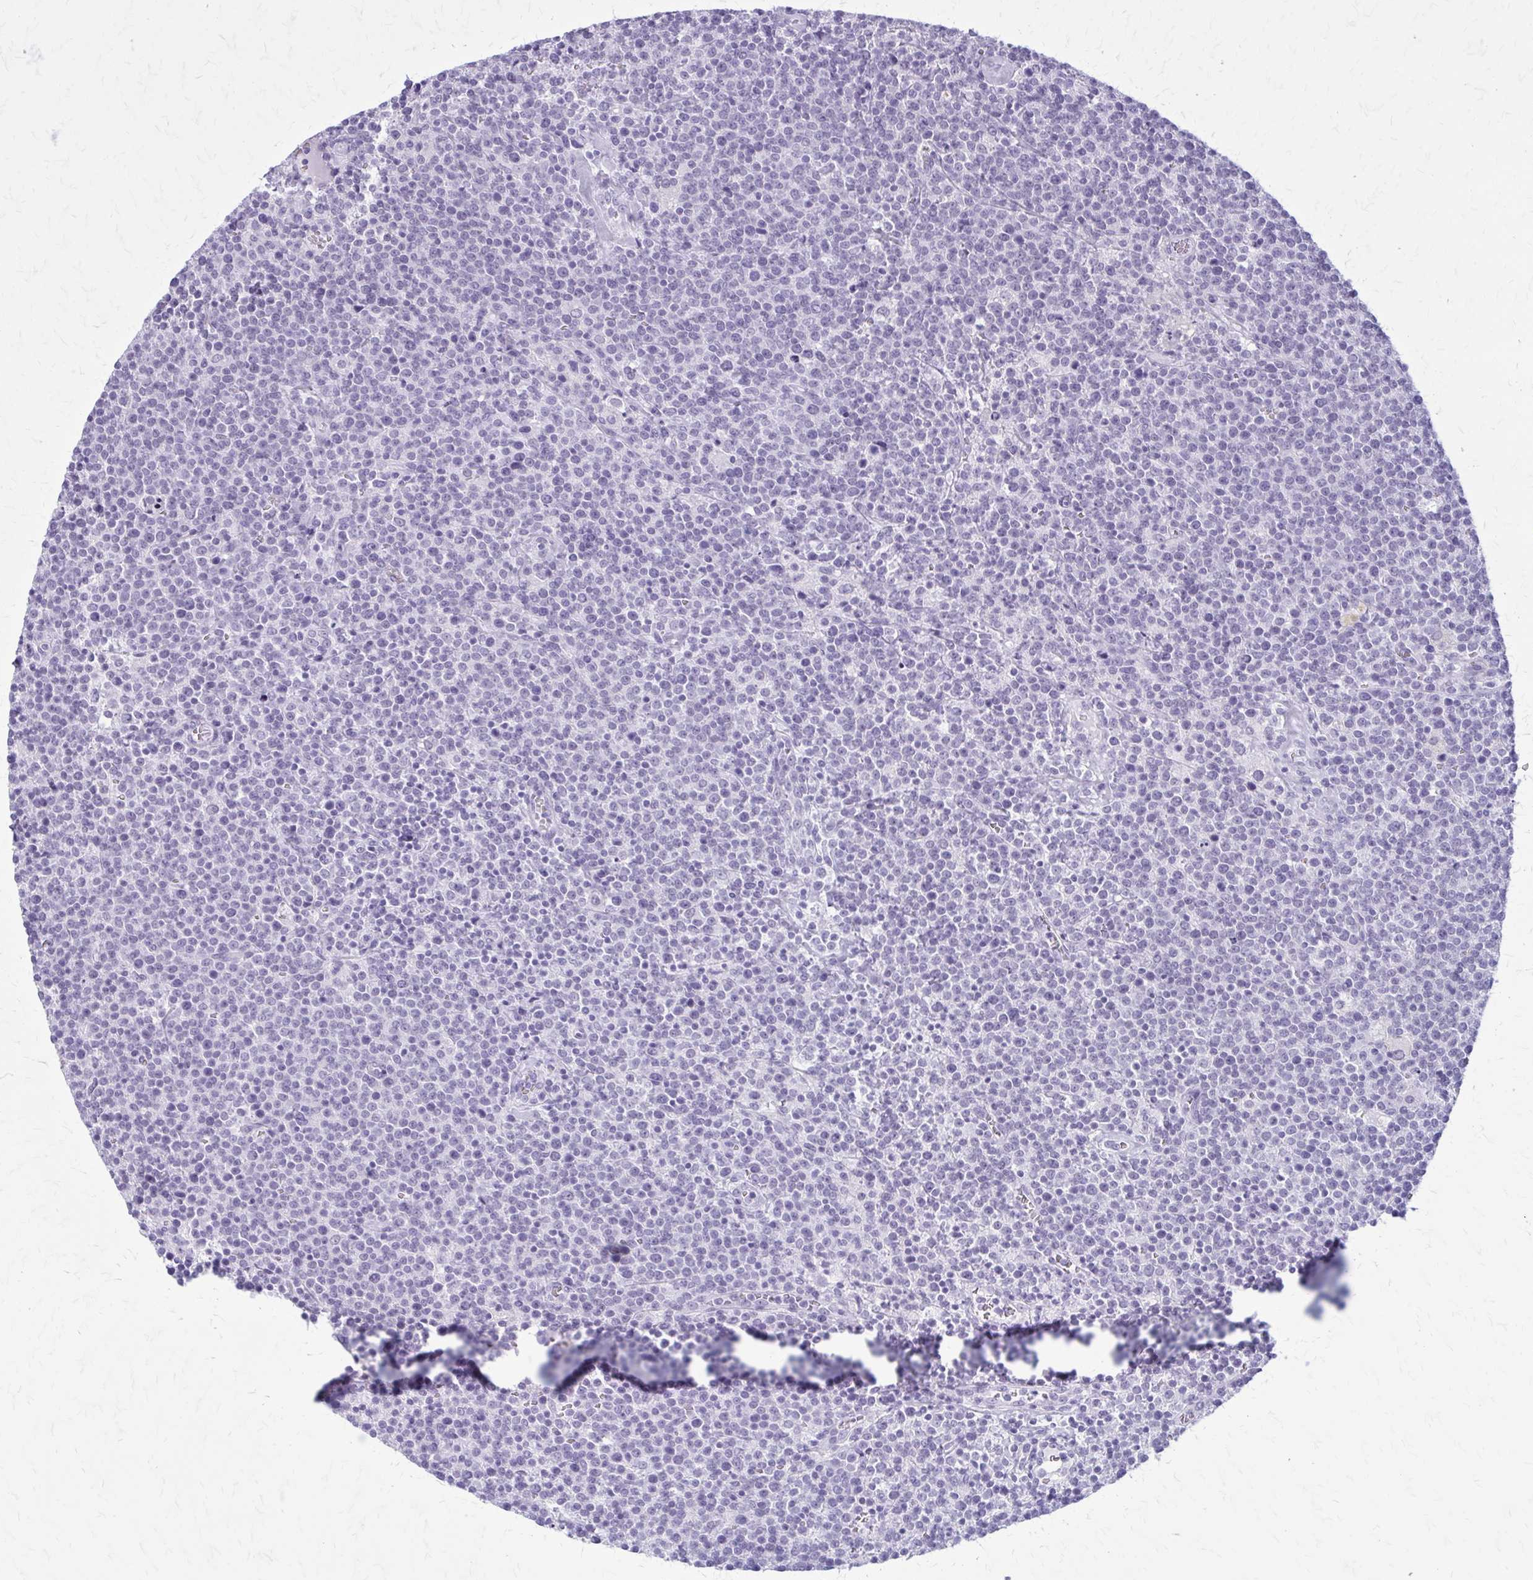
{"staining": {"intensity": "negative", "quantity": "none", "location": "none"}, "tissue": "lymphoma", "cell_type": "Tumor cells", "image_type": "cancer", "snomed": [{"axis": "morphology", "description": "Malignant lymphoma, non-Hodgkin's type, High grade"}, {"axis": "topography", "description": "Lymph node"}], "caption": "Tumor cells show no significant protein expression in lymphoma.", "gene": "GAD1", "patient": {"sex": "male", "age": 61}}